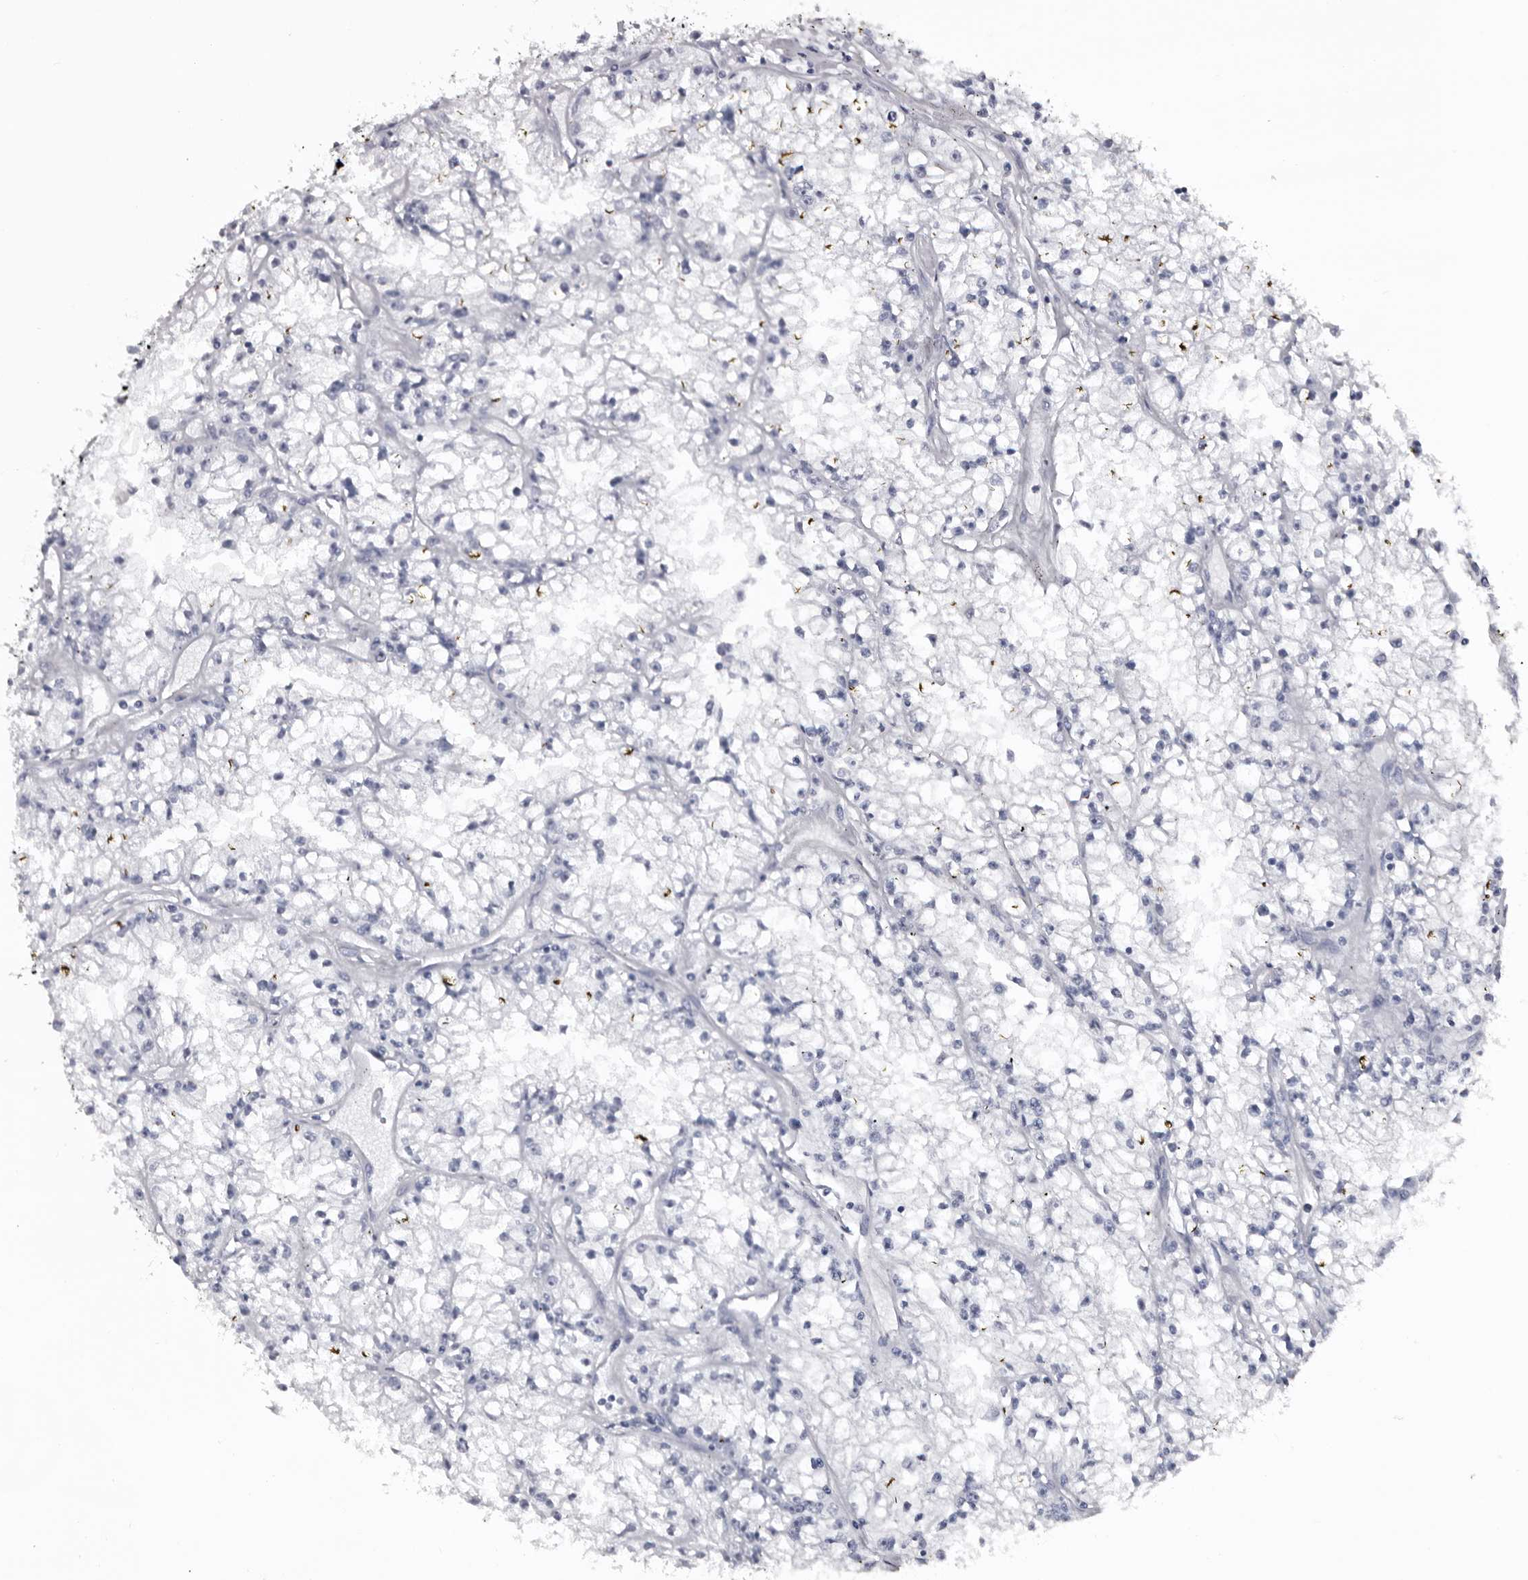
{"staining": {"intensity": "negative", "quantity": "none", "location": "none"}, "tissue": "renal cancer", "cell_type": "Tumor cells", "image_type": "cancer", "snomed": [{"axis": "morphology", "description": "Adenocarcinoma, NOS"}, {"axis": "topography", "description": "Kidney"}], "caption": "The immunohistochemistry micrograph has no significant positivity in tumor cells of renal cancer (adenocarcinoma) tissue.", "gene": "SLC10A4", "patient": {"sex": "male", "age": 56}}